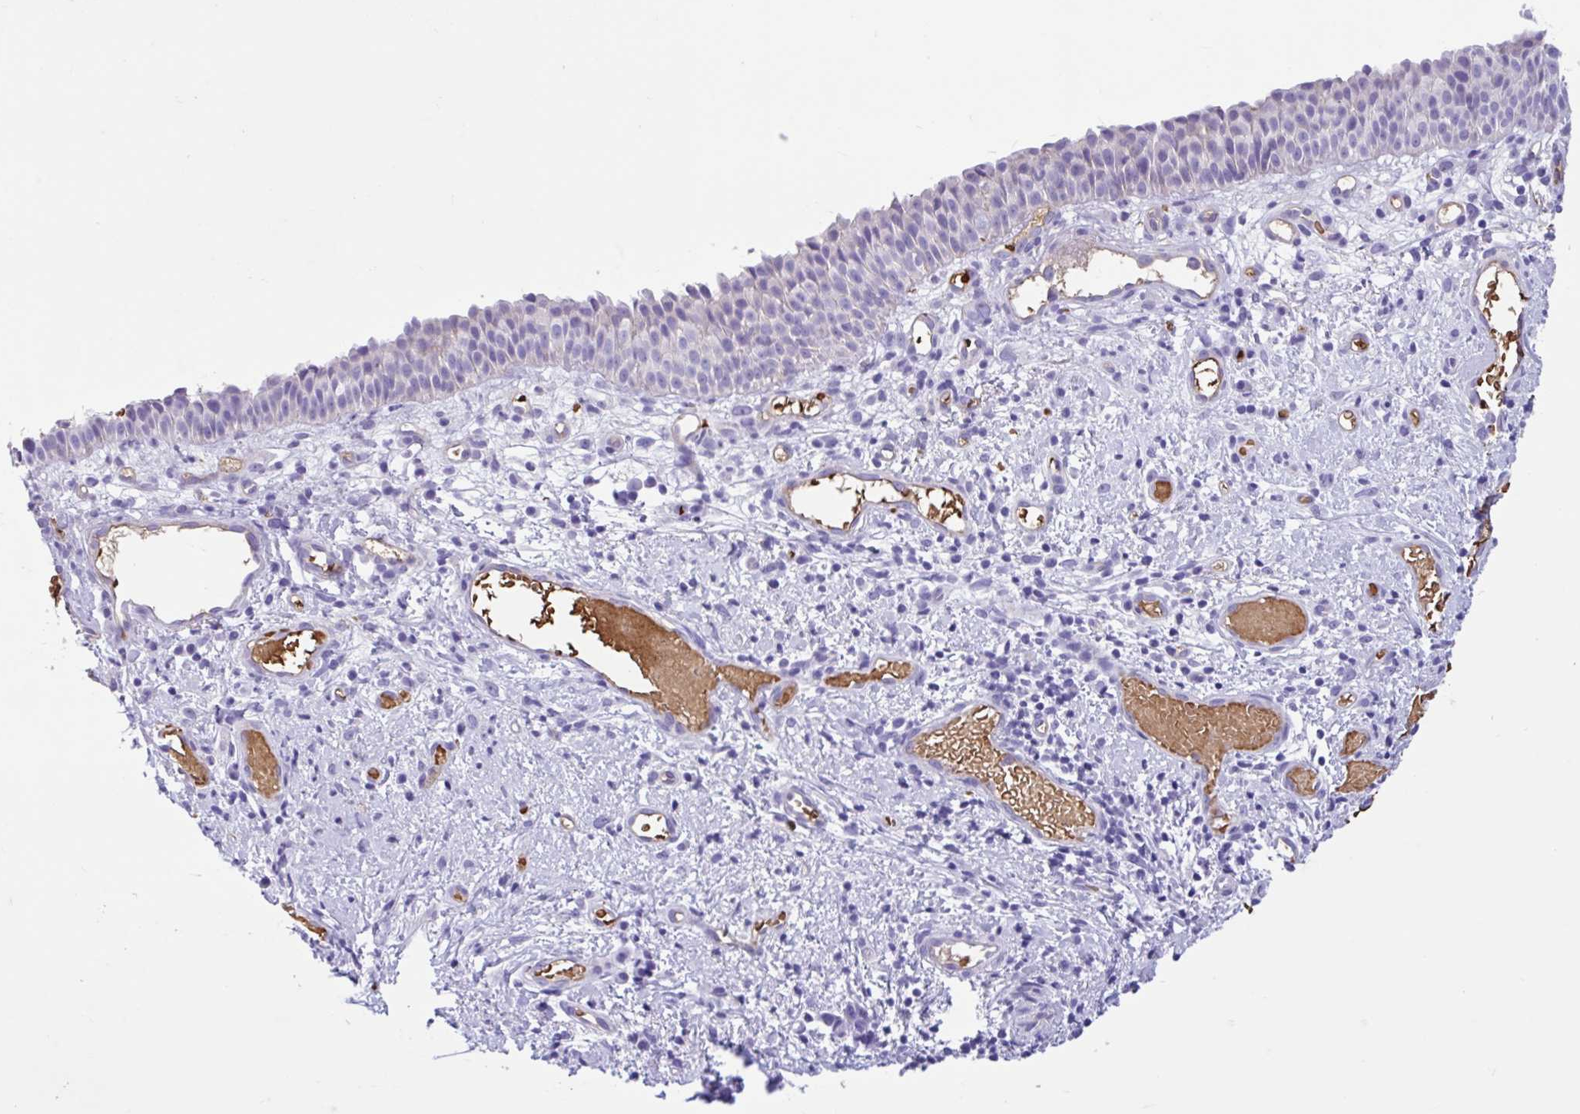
{"staining": {"intensity": "negative", "quantity": "none", "location": "none"}, "tissue": "nasopharynx", "cell_type": "Respiratory epithelial cells", "image_type": "normal", "snomed": [{"axis": "morphology", "description": "Normal tissue, NOS"}, {"axis": "morphology", "description": "Inflammation, NOS"}, {"axis": "topography", "description": "Nasopharynx"}], "caption": "High power microscopy photomicrograph of an immunohistochemistry micrograph of normal nasopharynx, revealing no significant expression in respiratory epithelial cells.", "gene": "TMEM79", "patient": {"sex": "male", "age": 54}}